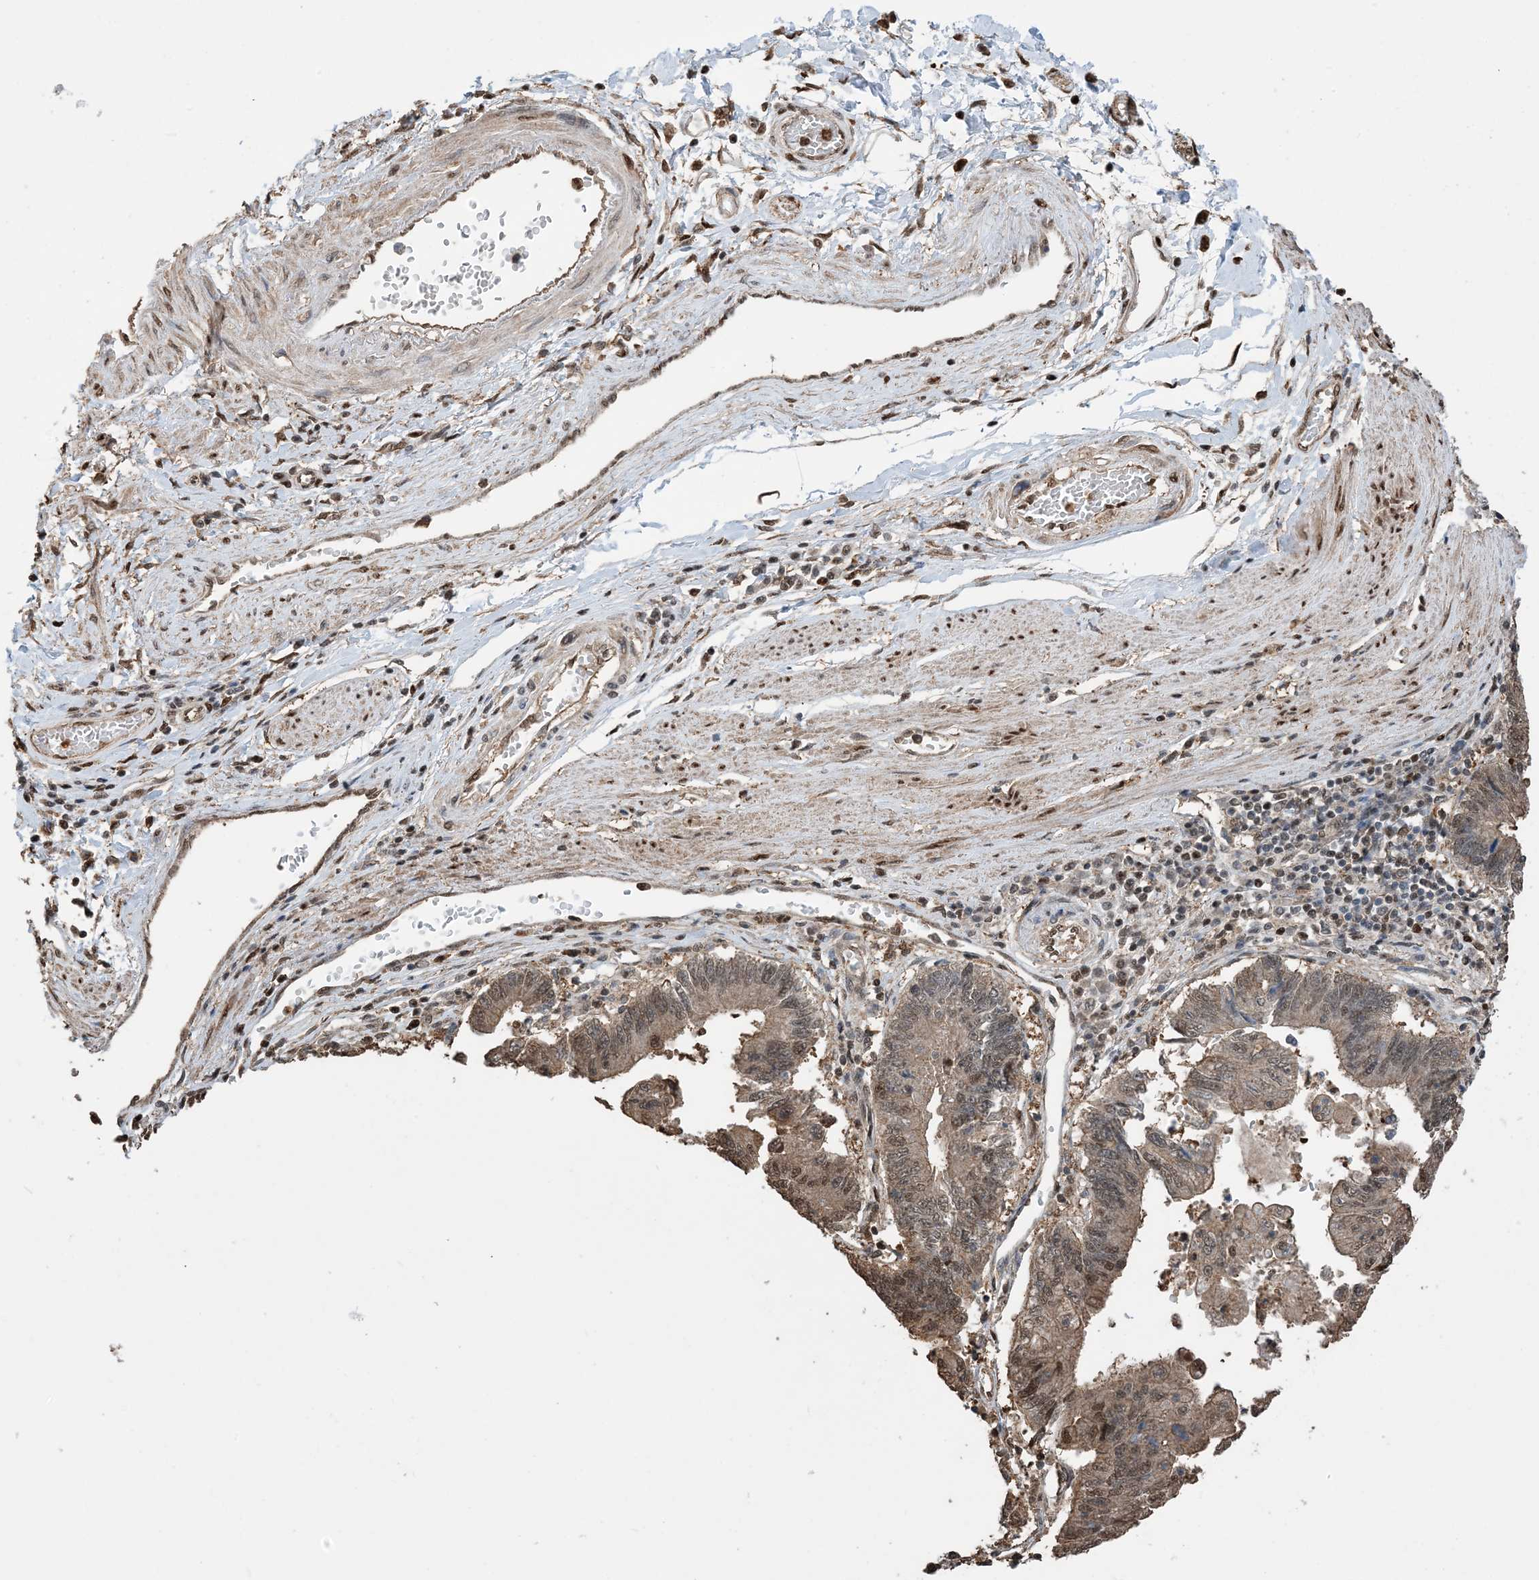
{"staining": {"intensity": "moderate", "quantity": "<25%", "location": "cytoplasmic/membranous,nuclear"}, "tissue": "stomach cancer", "cell_type": "Tumor cells", "image_type": "cancer", "snomed": [{"axis": "morphology", "description": "Adenocarcinoma, NOS"}, {"axis": "topography", "description": "Stomach"}], "caption": "This is an image of immunohistochemistry (IHC) staining of stomach cancer (adenocarcinoma), which shows moderate positivity in the cytoplasmic/membranous and nuclear of tumor cells.", "gene": "HSPA1A", "patient": {"sex": "male", "age": 59}}